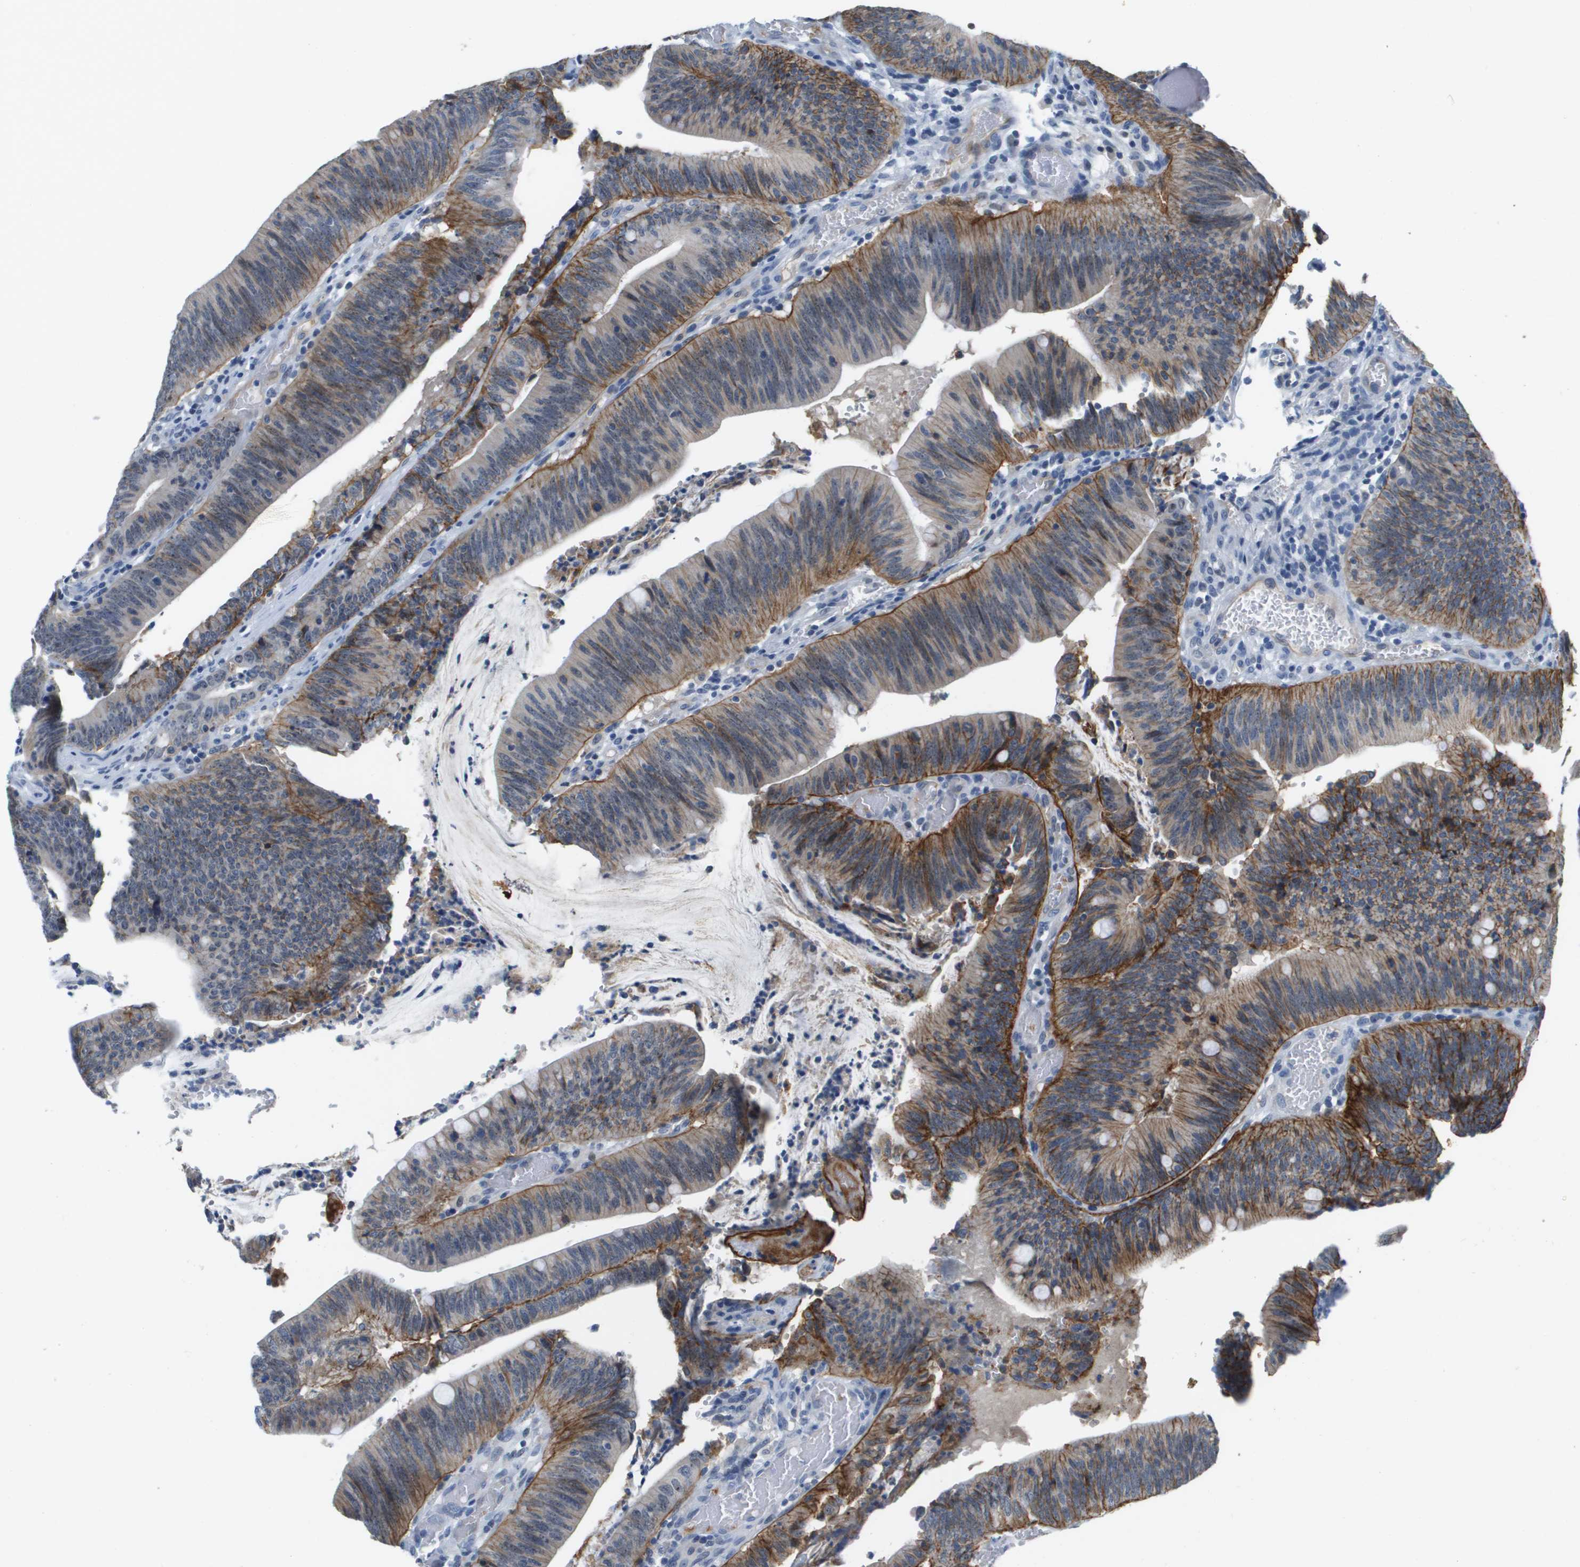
{"staining": {"intensity": "moderate", "quantity": ">75%", "location": "cytoplasmic/membranous"}, "tissue": "colorectal cancer", "cell_type": "Tumor cells", "image_type": "cancer", "snomed": [{"axis": "morphology", "description": "Normal tissue, NOS"}, {"axis": "morphology", "description": "Adenocarcinoma, NOS"}, {"axis": "topography", "description": "Rectum"}], "caption": "Protein staining of colorectal cancer tissue displays moderate cytoplasmic/membranous staining in approximately >75% of tumor cells. (DAB (3,3'-diaminobenzidine) IHC, brown staining for protein, blue staining for nuclei).", "gene": "ITGA6", "patient": {"sex": "female", "age": 66}}